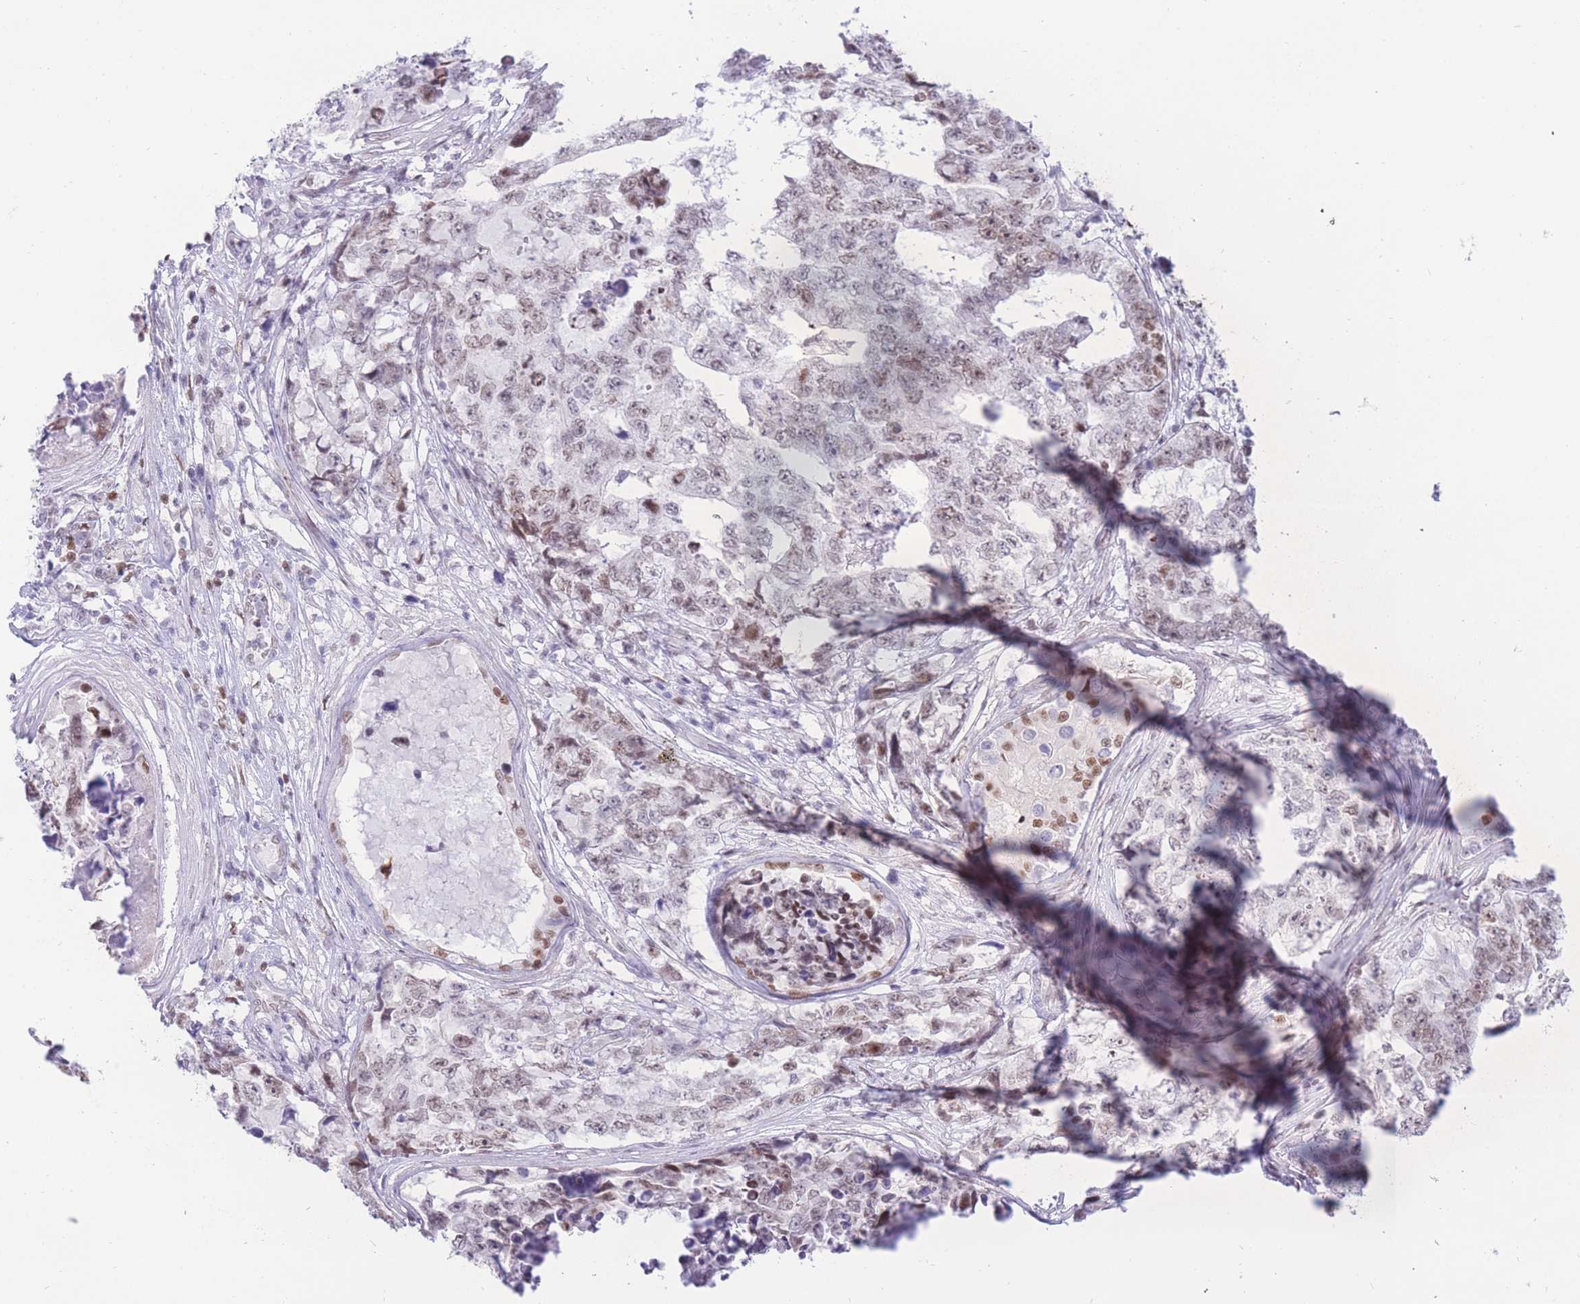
{"staining": {"intensity": "weak", "quantity": ">75%", "location": "nuclear"}, "tissue": "testis cancer", "cell_type": "Tumor cells", "image_type": "cancer", "snomed": [{"axis": "morphology", "description": "Carcinoma, Embryonal, NOS"}, {"axis": "topography", "description": "Testis"}], "caption": "Brown immunohistochemical staining in testis embryonal carcinoma demonstrates weak nuclear expression in about >75% of tumor cells.", "gene": "HMGN1", "patient": {"sex": "male", "age": 25}}